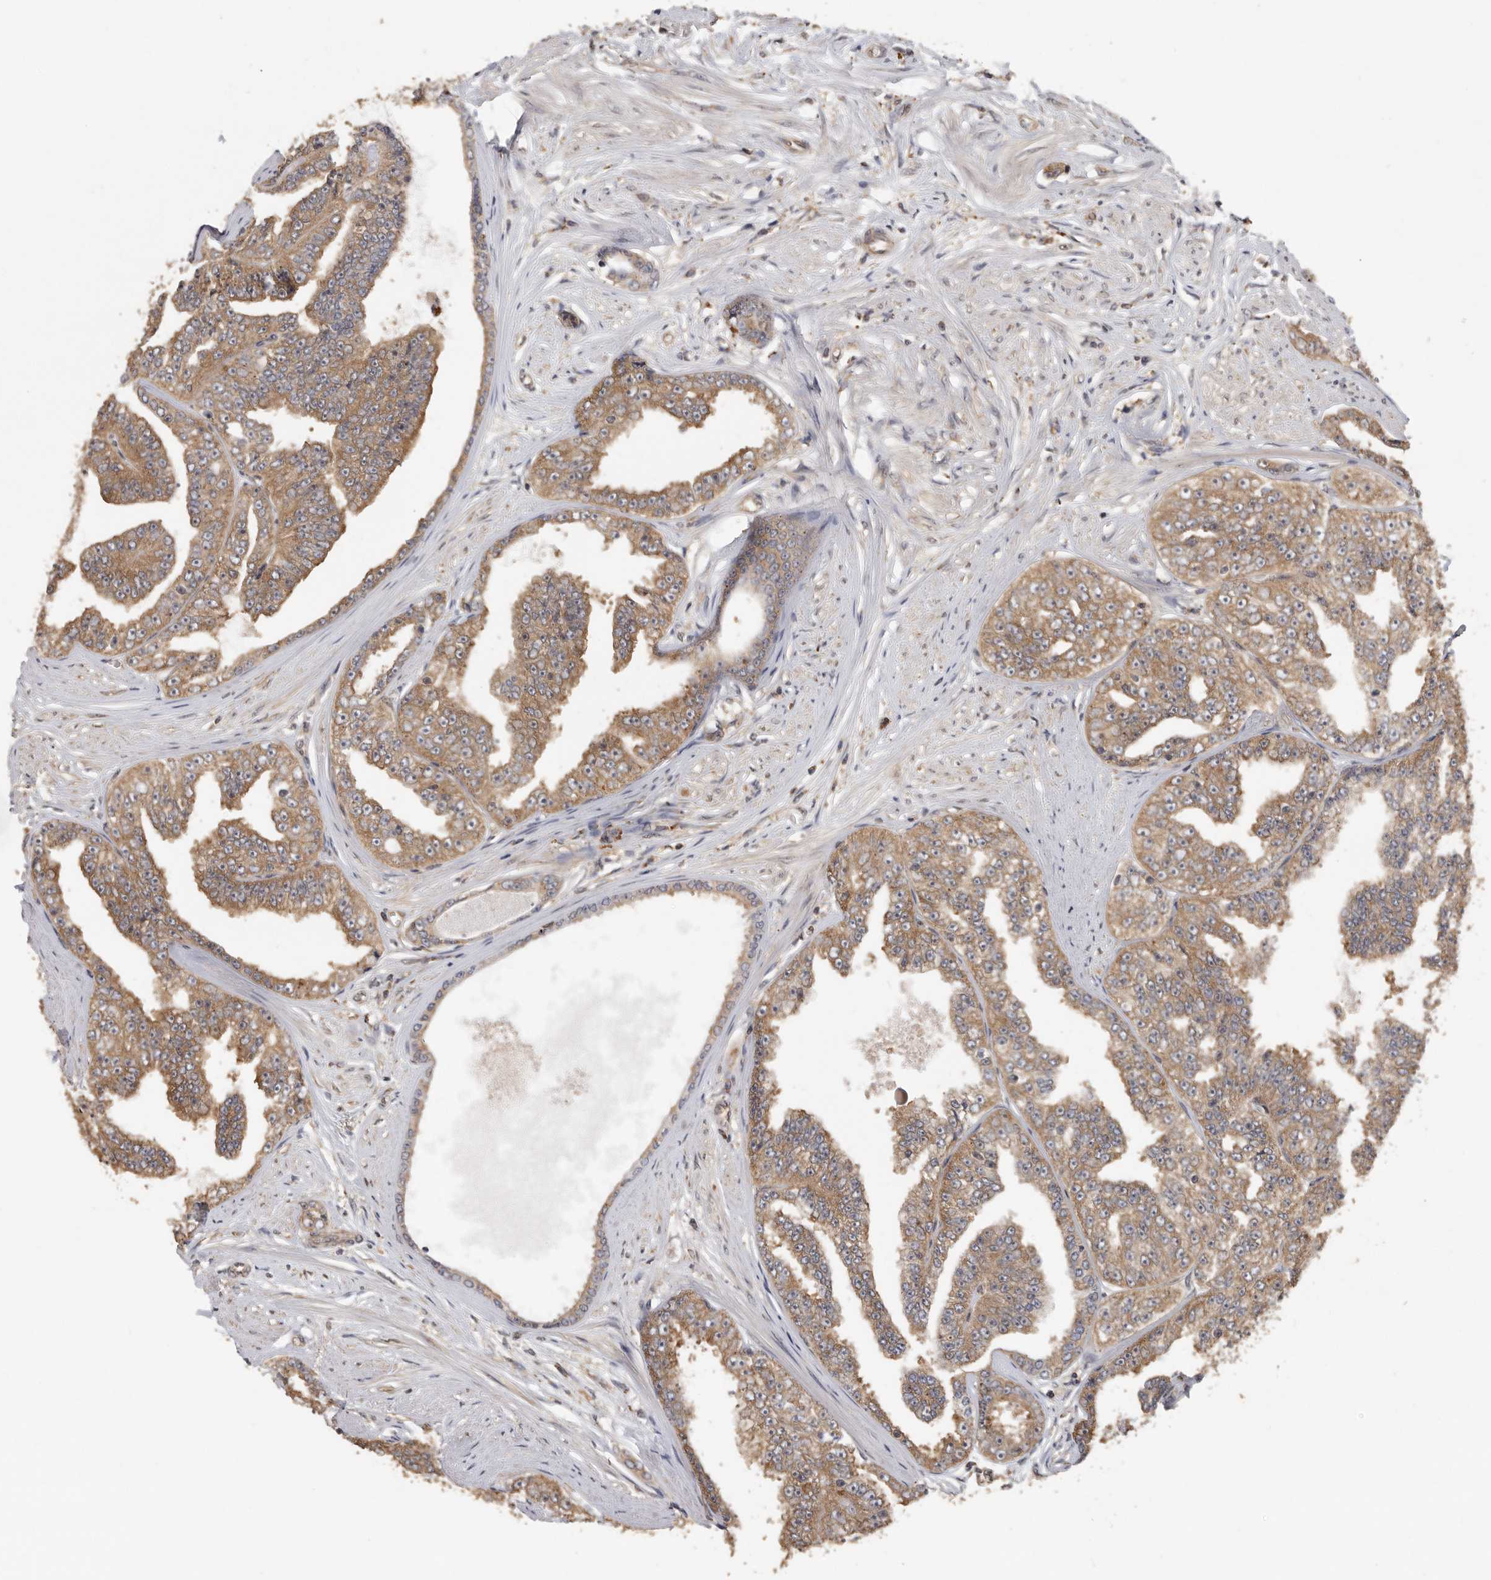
{"staining": {"intensity": "moderate", "quantity": ">75%", "location": "cytoplasmic/membranous"}, "tissue": "prostate cancer", "cell_type": "Tumor cells", "image_type": "cancer", "snomed": [{"axis": "morphology", "description": "Adenocarcinoma, High grade"}, {"axis": "topography", "description": "Prostate"}], "caption": "Immunohistochemical staining of high-grade adenocarcinoma (prostate) demonstrates medium levels of moderate cytoplasmic/membranous expression in about >75% of tumor cells.", "gene": "CCT8", "patient": {"sex": "male", "age": 71}}